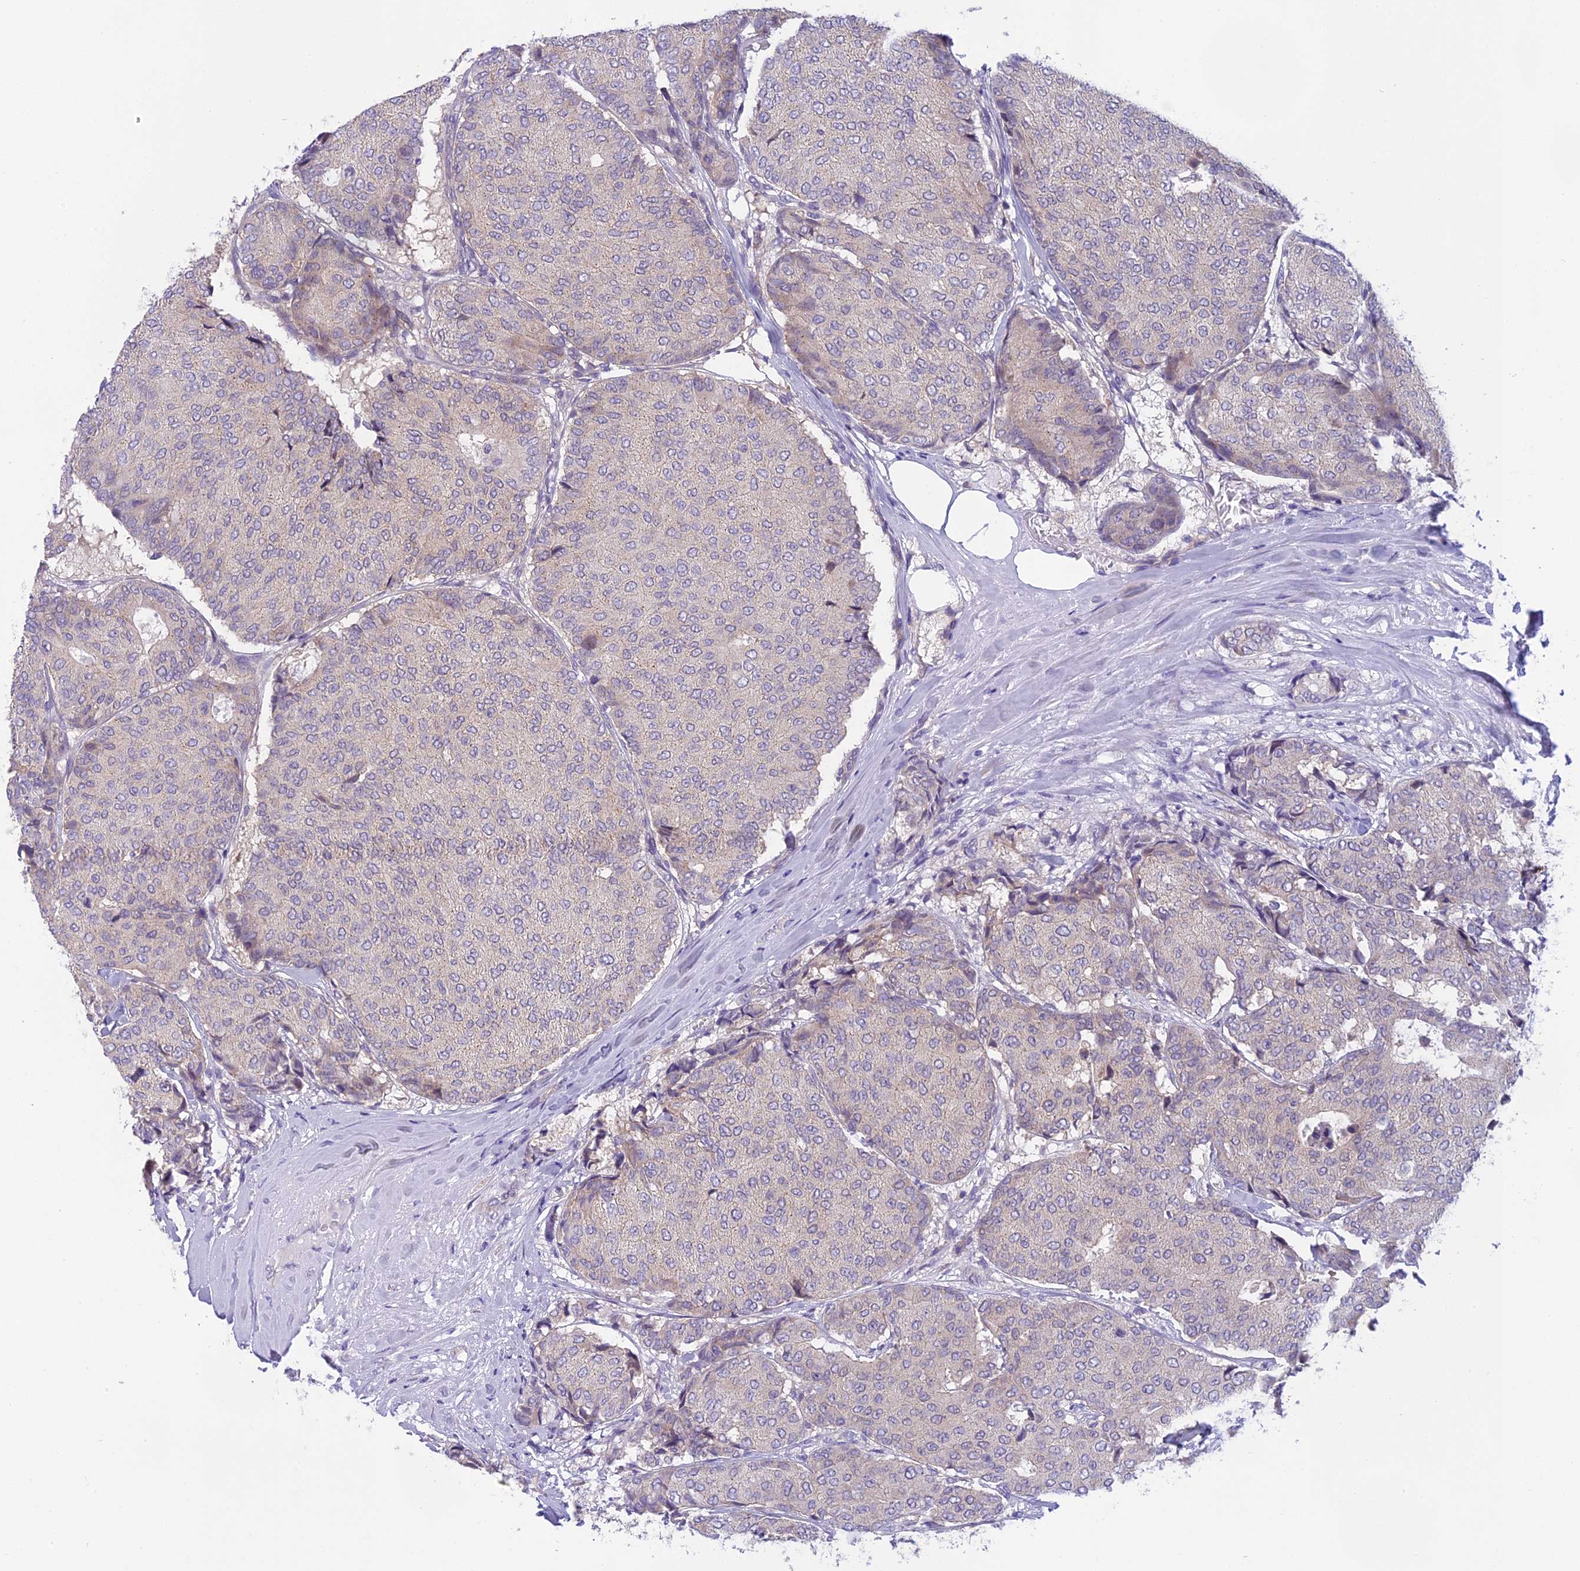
{"staining": {"intensity": "negative", "quantity": "none", "location": "none"}, "tissue": "breast cancer", "cell_type": "Tumor cells", "image_type": "cancer", "snomed": [{"axis": "morphology", "description": "Duct carcinoma"}, {"axis": "topography", "description": "Breast"}], "caption": "Micrograph shows no protein expression in tumor cells of invasive ductal carcinoma (breast) tissue.", "gene": "ARHGEF37", "patient": {"sex": "female", "age": 75}}